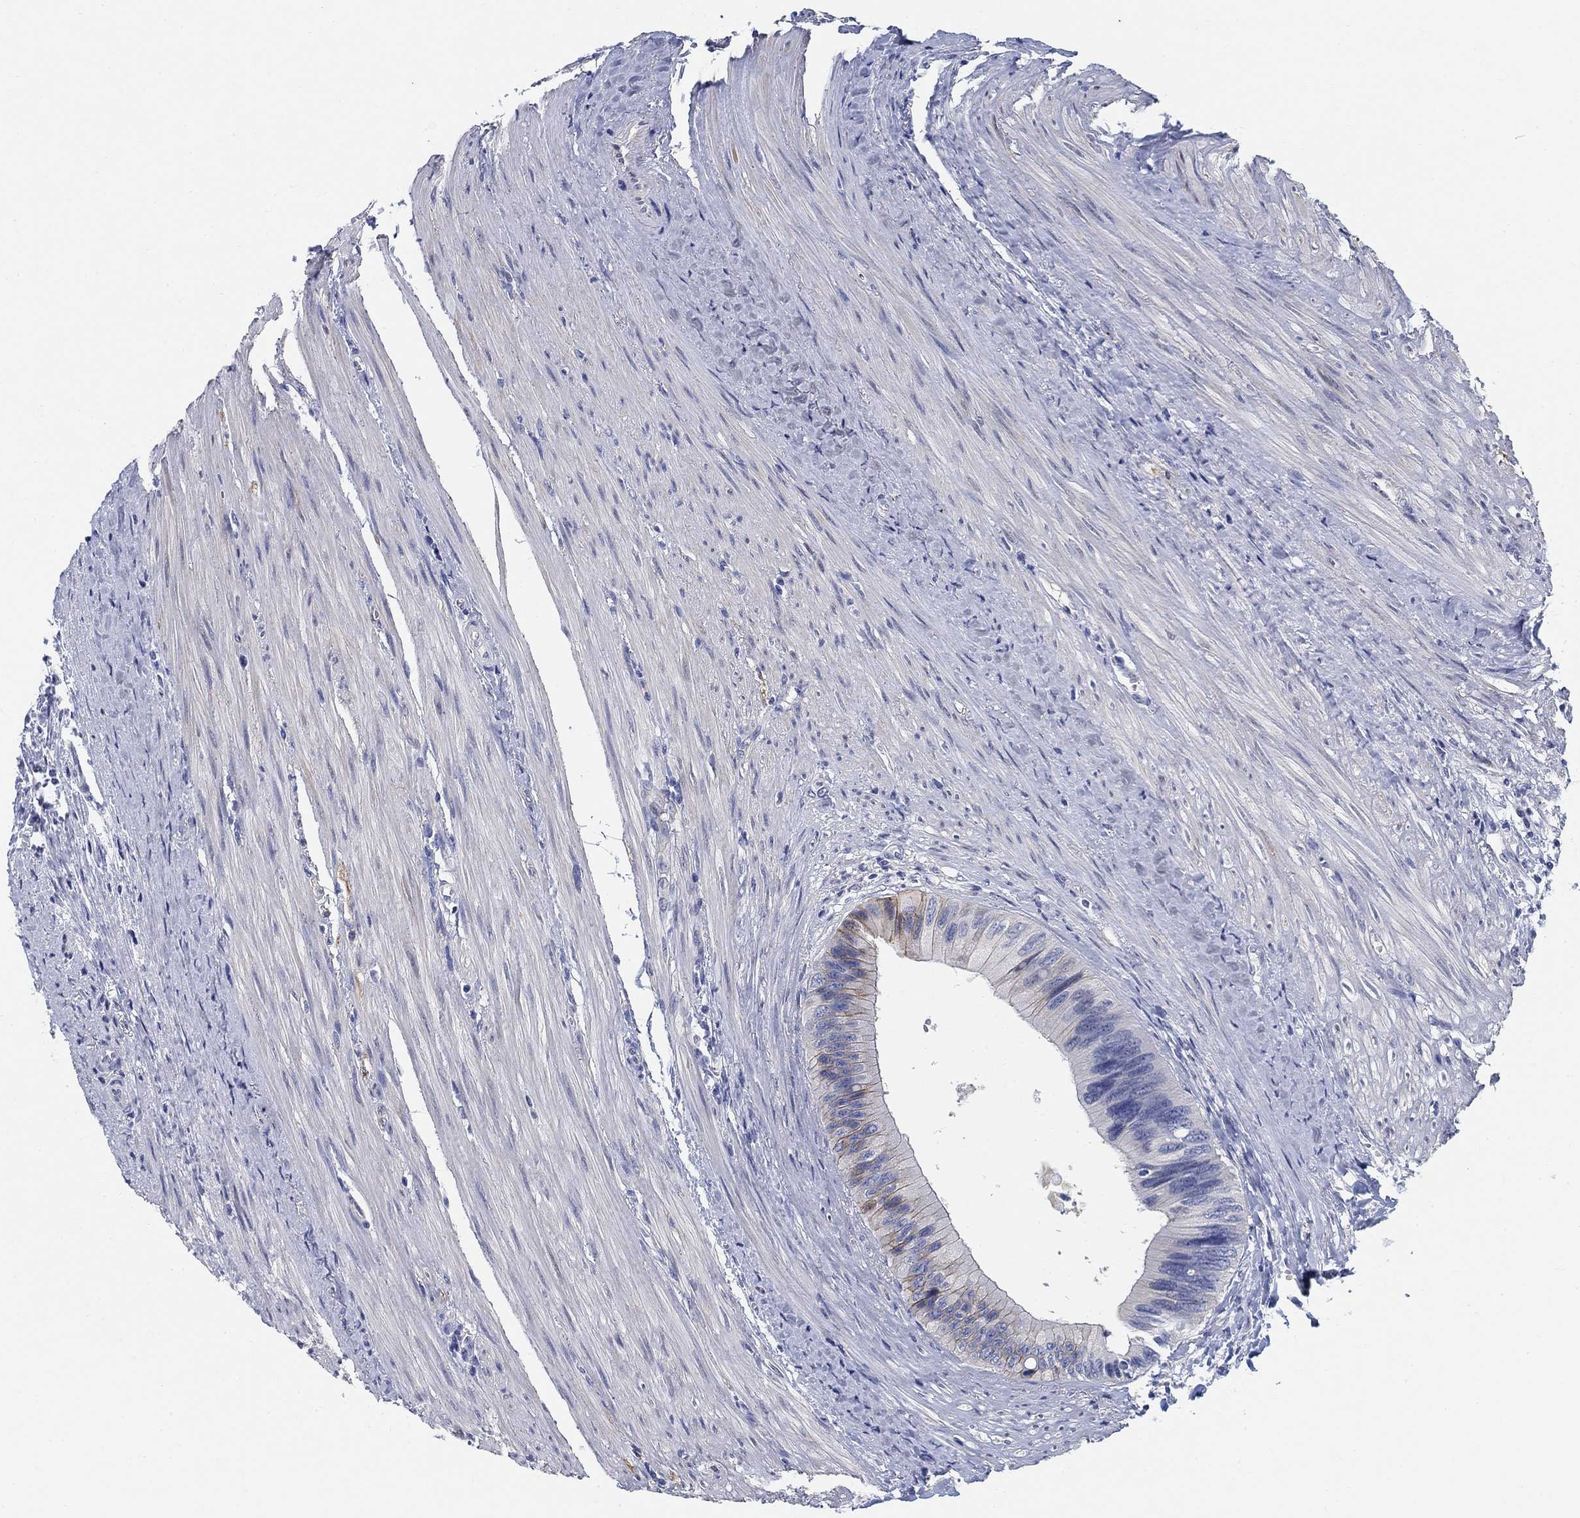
{"staining": {"intensity": "weak", "quantity": "<25%", "location": "cytoplasmic/membranous"}, "tissue": "colorectal cancer", "cell_type": "Tumor cells", "image_type": "cancer", "snomed": [{"axis": "morphology", "description": "Normal tissue, NOS"}, {"axis": "morphology", "description": "Adenocarcinoma, NOS"}, {"axis": "topography", "description": "Colon"}], "caption": "Tumor cells show no significant staining in colorectal cancer (adenocarcinoma).", "gene": "CLUL1", "patient": {"sex": "male", "age": 65}}